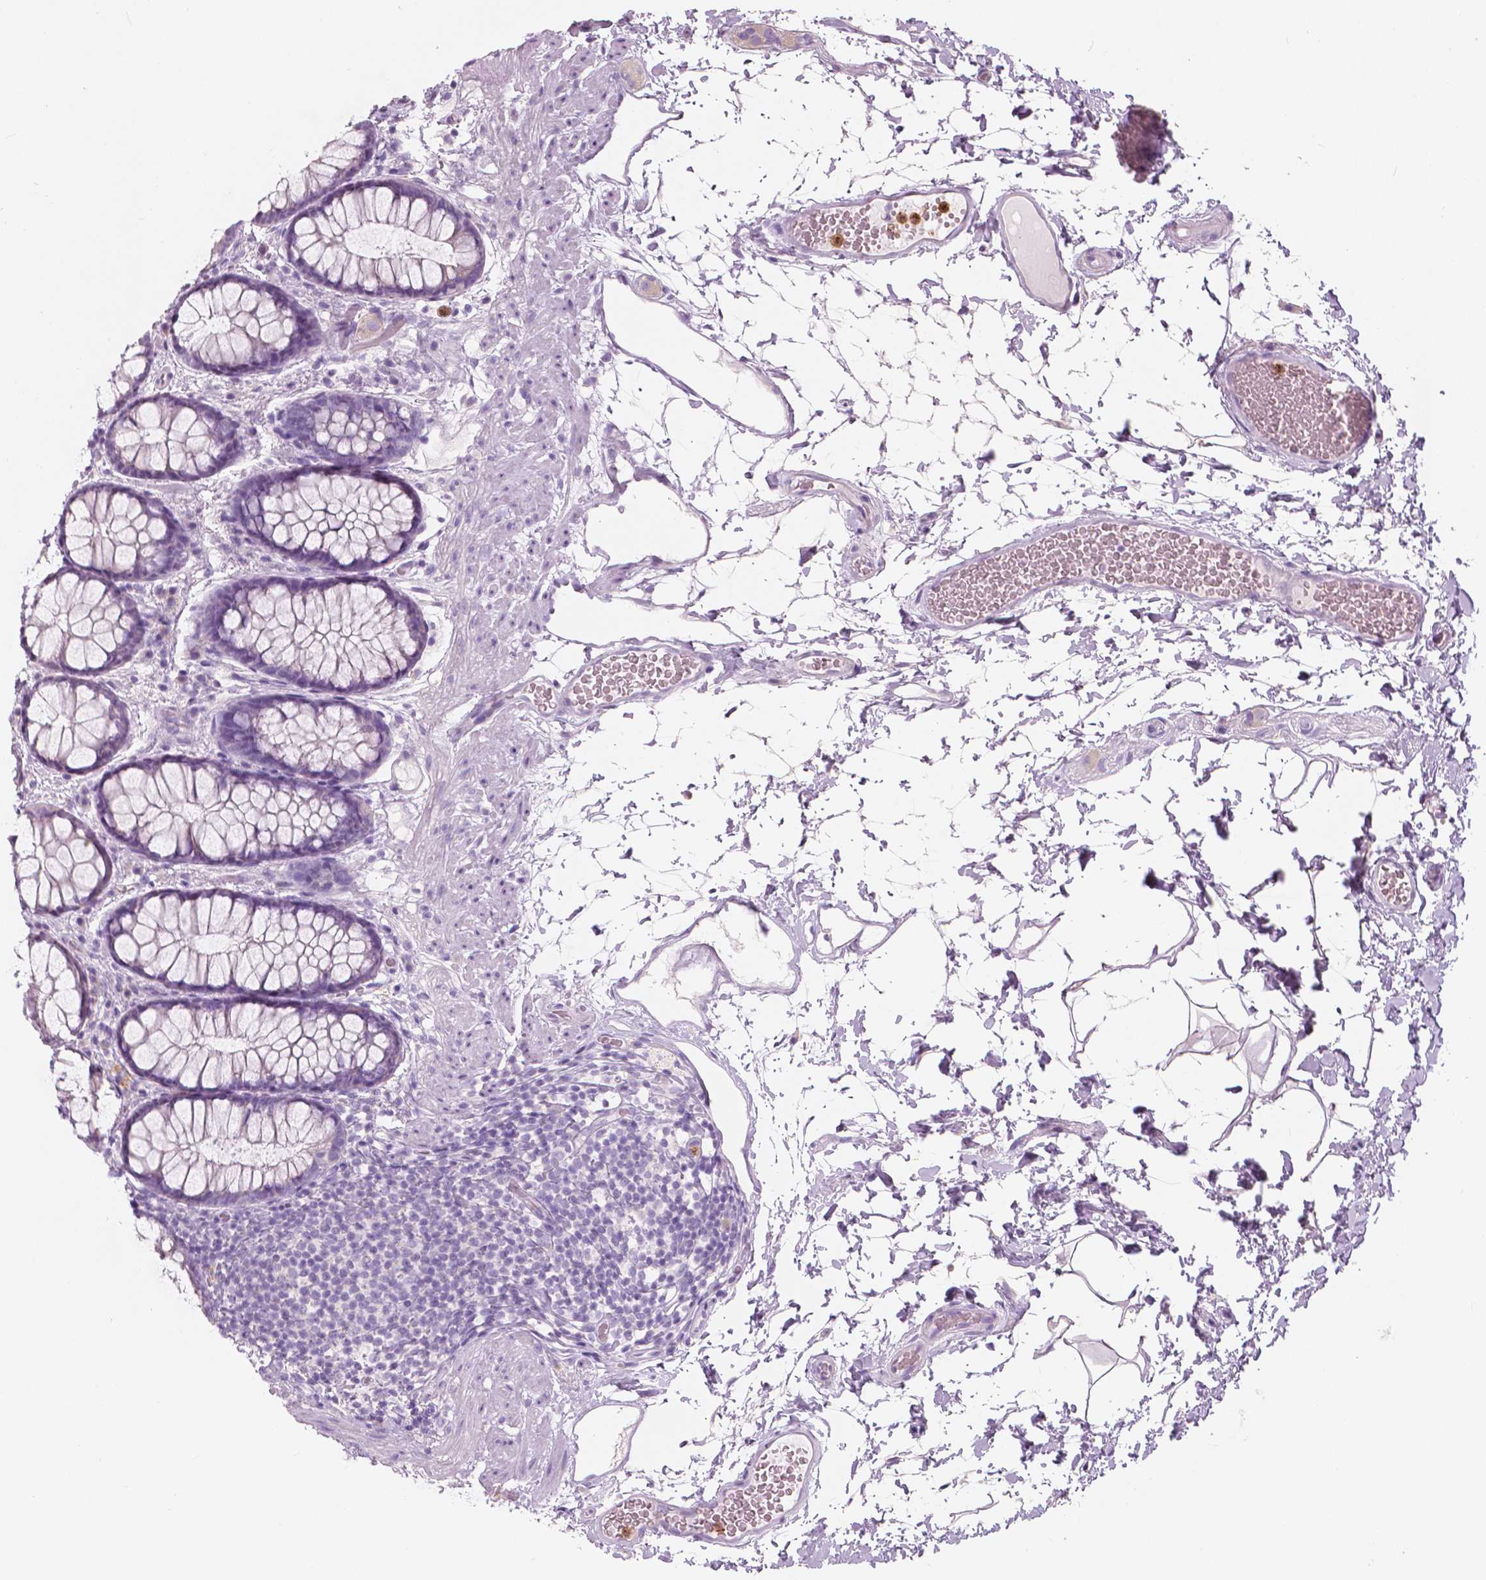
{"staining": {"intensity": "weak", "quantity": "<25%", "location": "cytoplasmic/membranous"}, "tissue": "rectum", "cell_type": "Glandular cells", "image_type": "normal", "snomed": [{"axis": "morphology", "description": "Normal tissue, NOS"}, {"axis": "topography", "description": "Rectum"}], "caption": "Normal rectum was stained to show a protein in brown. There is no significant expression in glandular cells.", "gene": "CXCR2", "patient": {"sex": "female", "age": 62}}